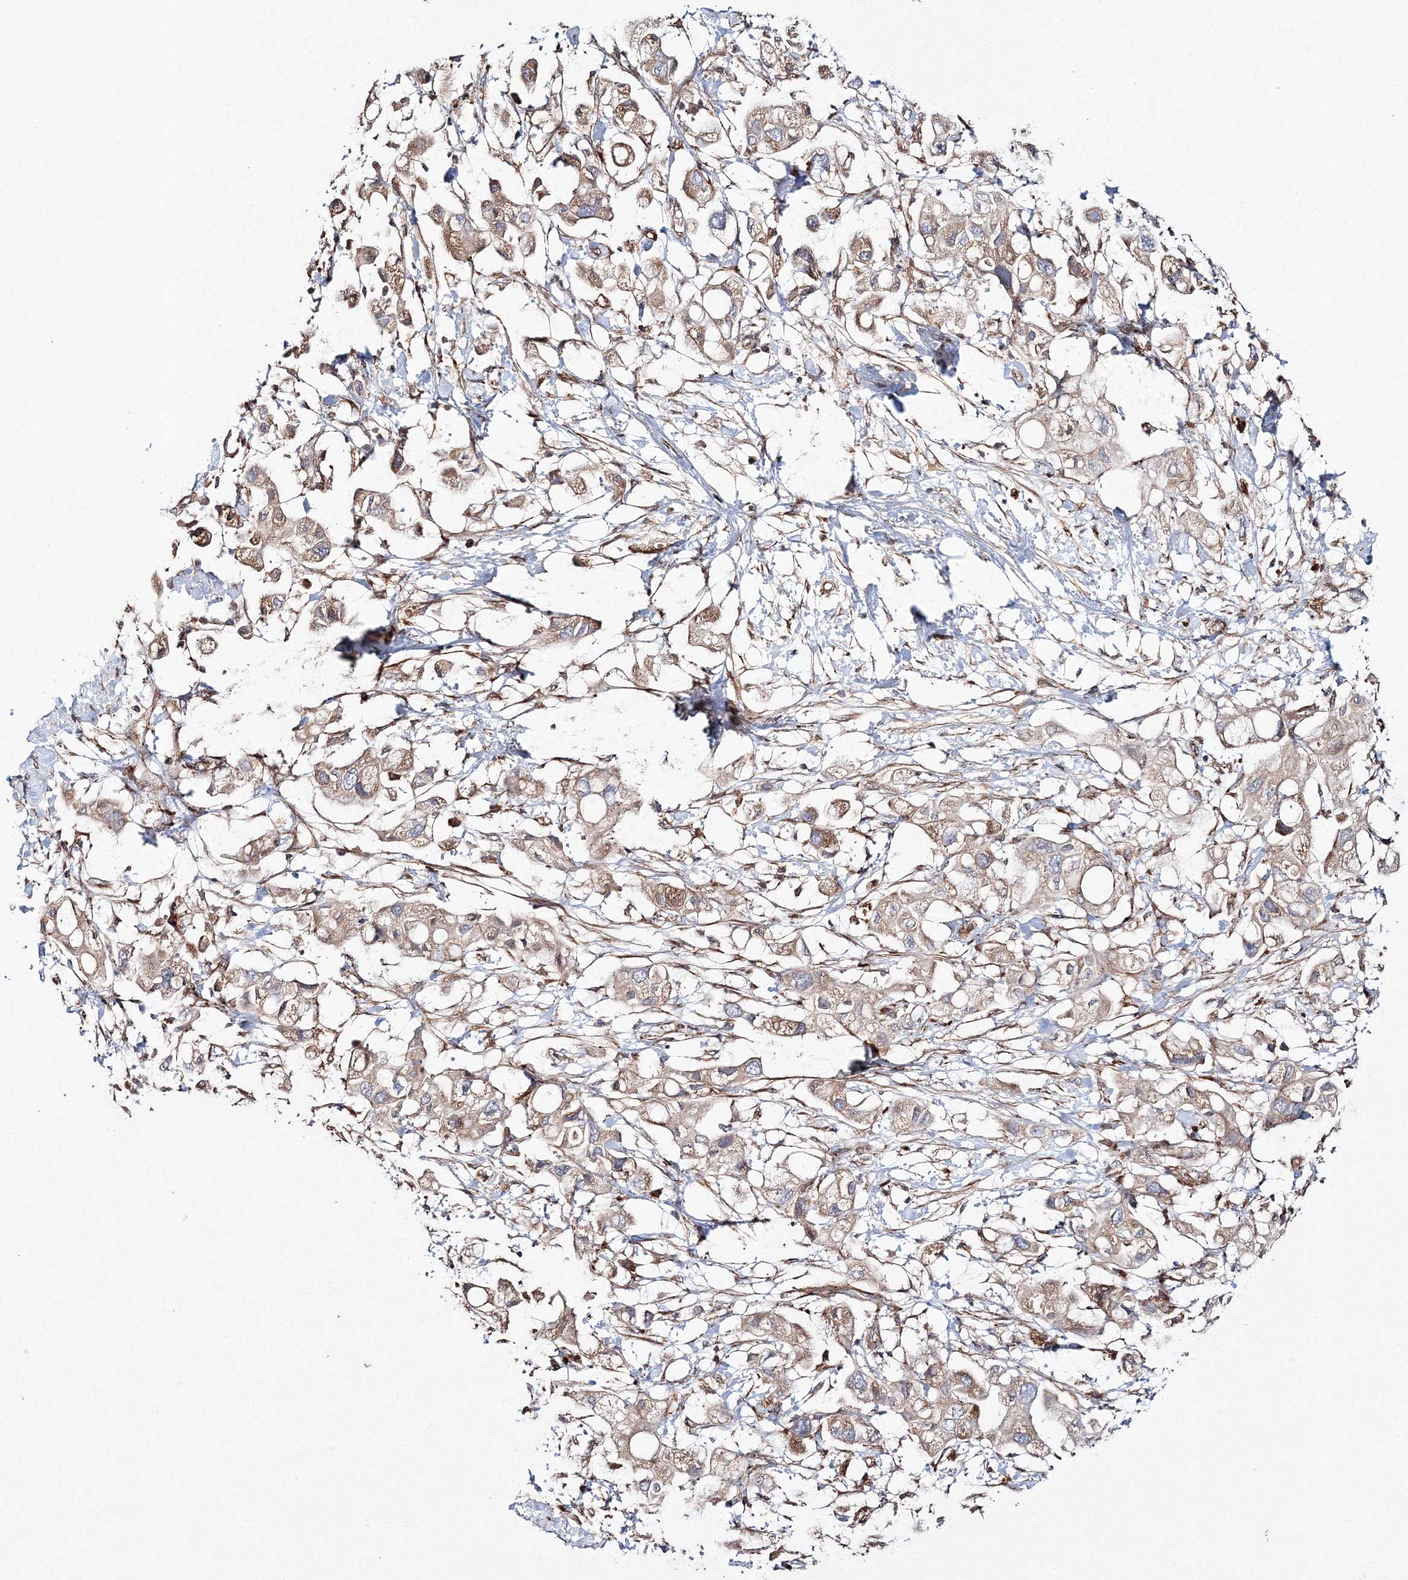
{"staining": {"intensity": "moderate", "quantity": ">75%", "location": "cytoplasmic/membranous"}, "tissue": "pancreatic cancer", "cell_type": "Tumor cells", "image_type": "cancer", "snomed": [{"axis": "morphology", "description": "Adenocarcinoma, NOS"}, {"axis": "topography", "description": "Pancreas"}], "caption": "IHC of adenocarcinoma (pancreatic) displays medium levels of moderate cytoplasmic/membranous staining in approximately >75% of tumor cells.", "gene": "DDO", "patient": {"sex": "female", "age": 56}}